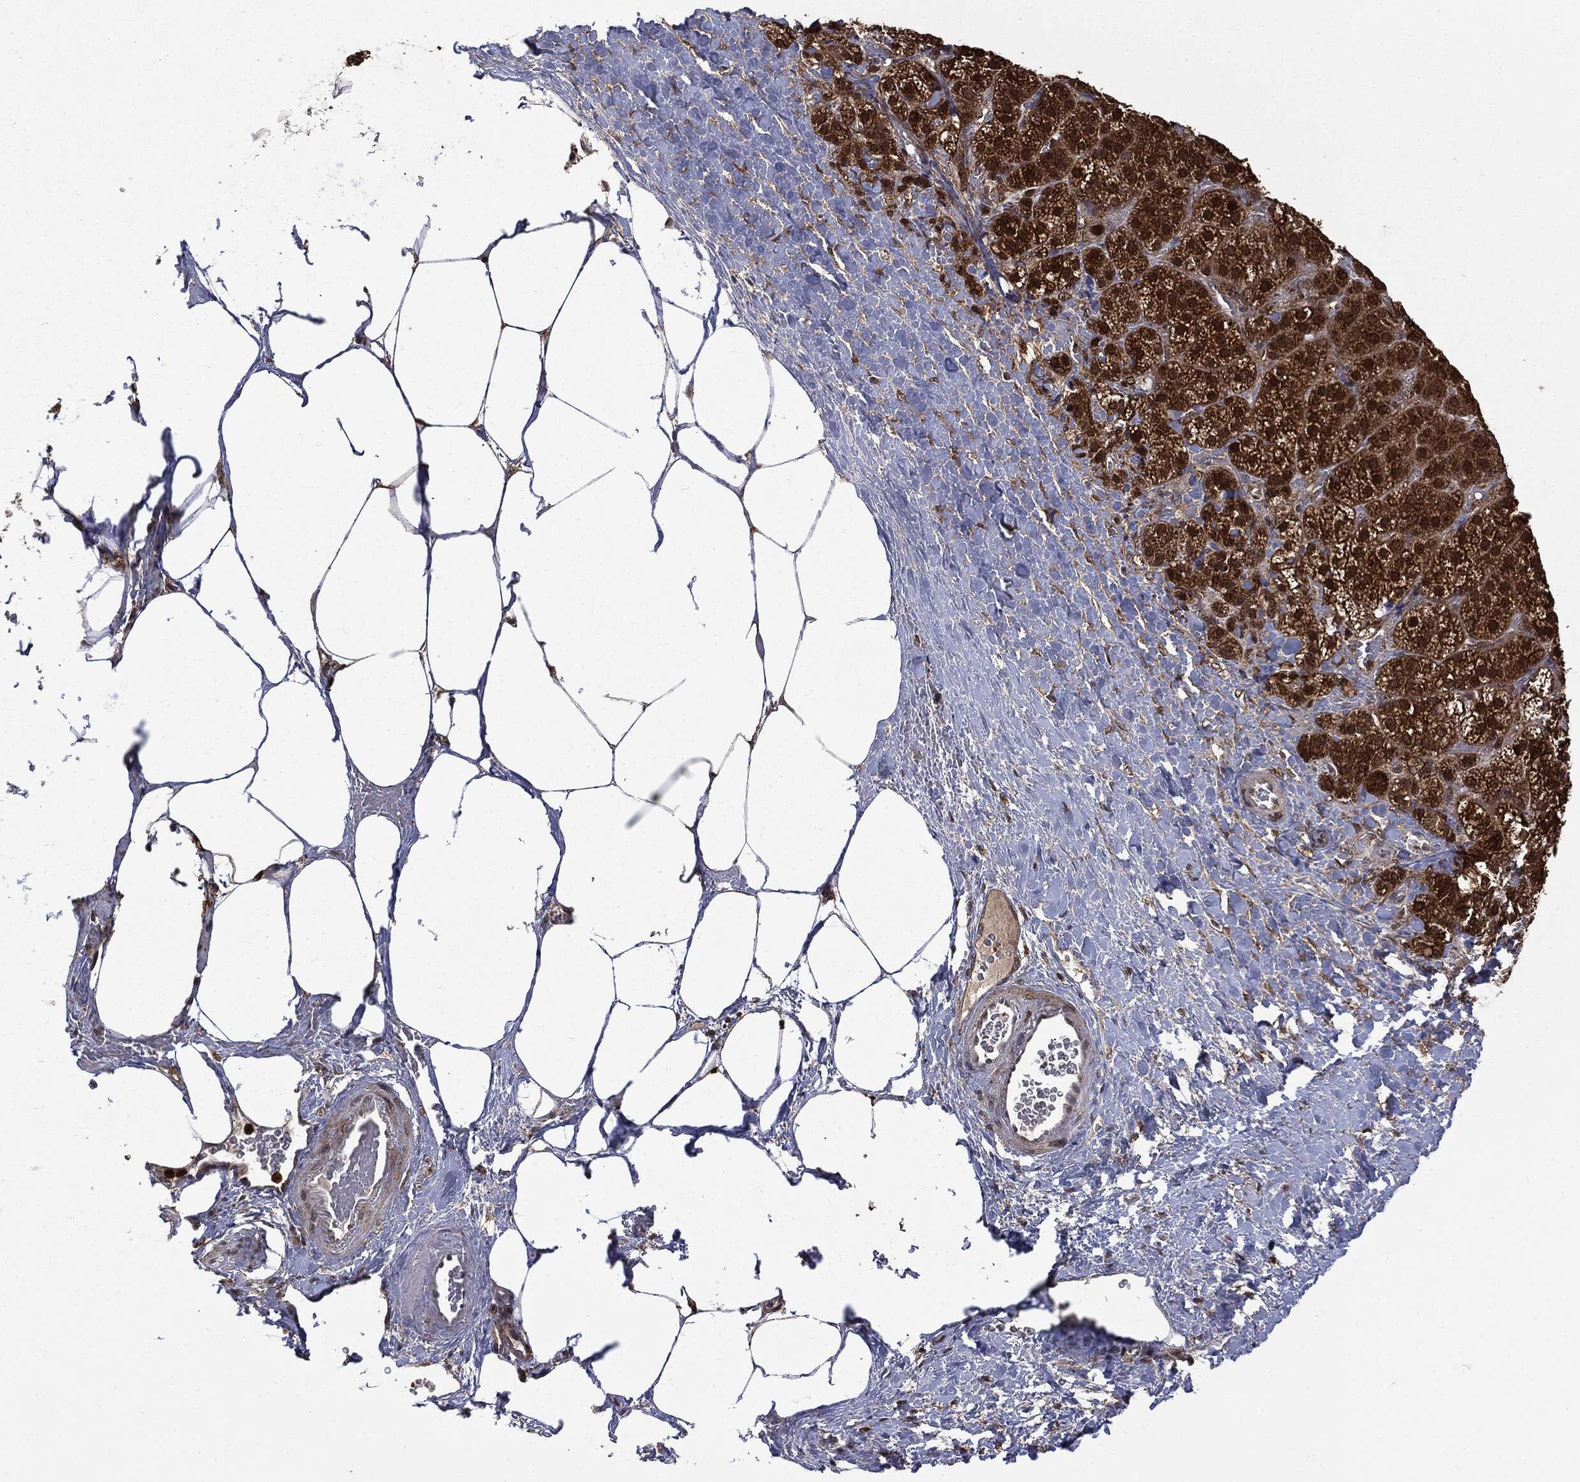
{"staining": {"intensity": "strong", "quantity": ">75%", "location": "cytoplasmic/membranous,nuclear"}, "tissue": "adrenal gland", "cell_type": "Glandular cells", "image_type": "normal", "snomed": [{"axis": "morphology", "description": "Normal tissue, NOS"}, {"axis": "topography", "description": "Adrenal gland"}], "caption": "This photomicrograph demonstrates immunohistochemistry staining of unremarkable adrenal gland, with high strong cytoplasmic/membranous,nuclear expression in about >75% of glandular cells.", "gene": "GPI", "patient": {"sex": "male", "age": 57}}